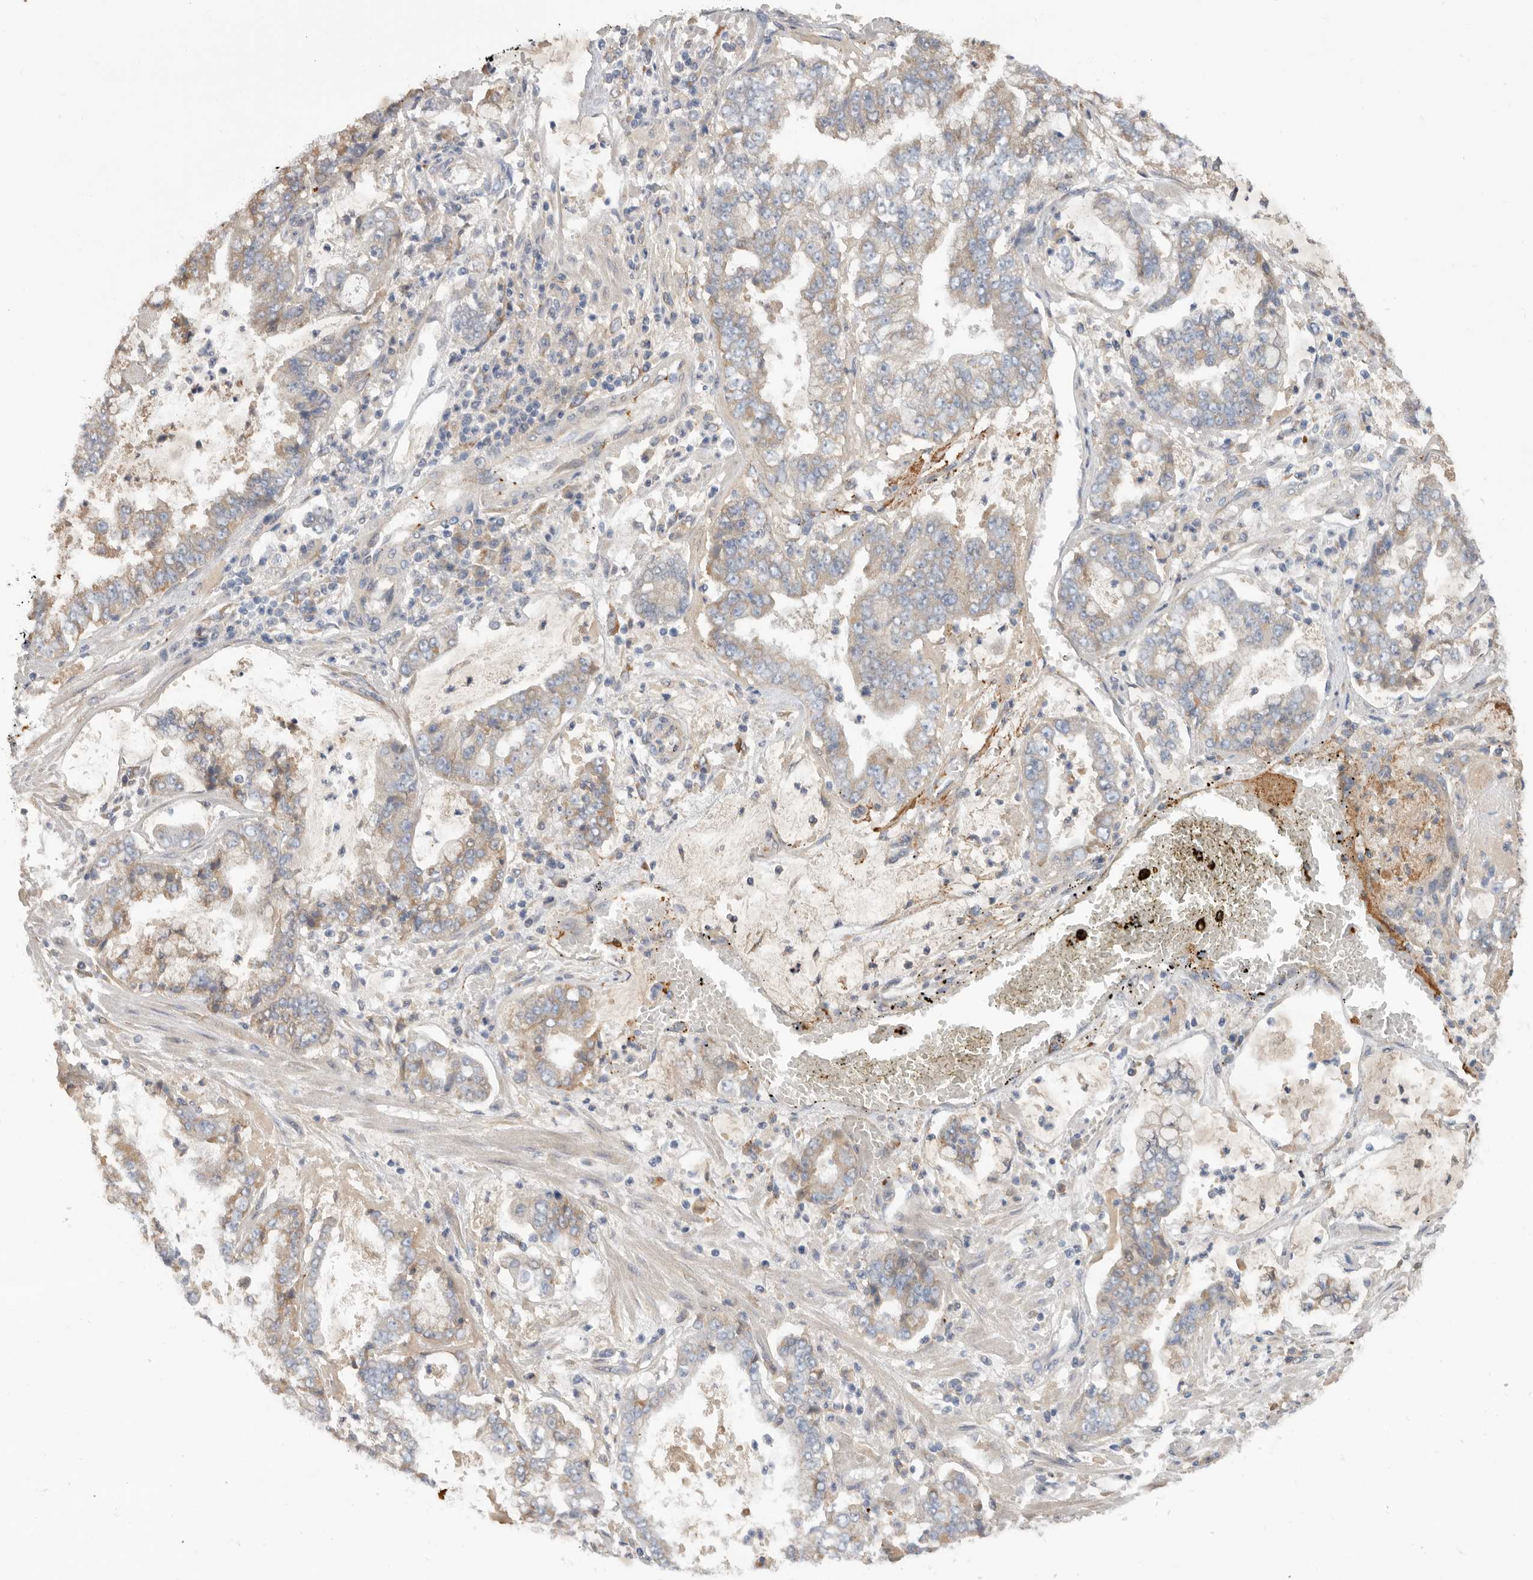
{"staining": {"intensity": "weak", "quantity": "25%-75%", "location": "cytoplasmic/membranous"}, "tissue": "stomach cancer", "cell_type": "Tumor cells", "image_type": "cancer", "snomed": [{"axis": "morphology", "description": "Adenocarcinoma, NOS"}, {"axis": "topography", "description": "Stomach"}], "caption": "Tumor cells reveal low levels of weak cytoplasmic/membranous positivity in approximately 25%-75% of cells in human adenocarcinoma (stomach).", "gene": "CDC42BPB", "patient": {"sex": "male", "age": 76}}